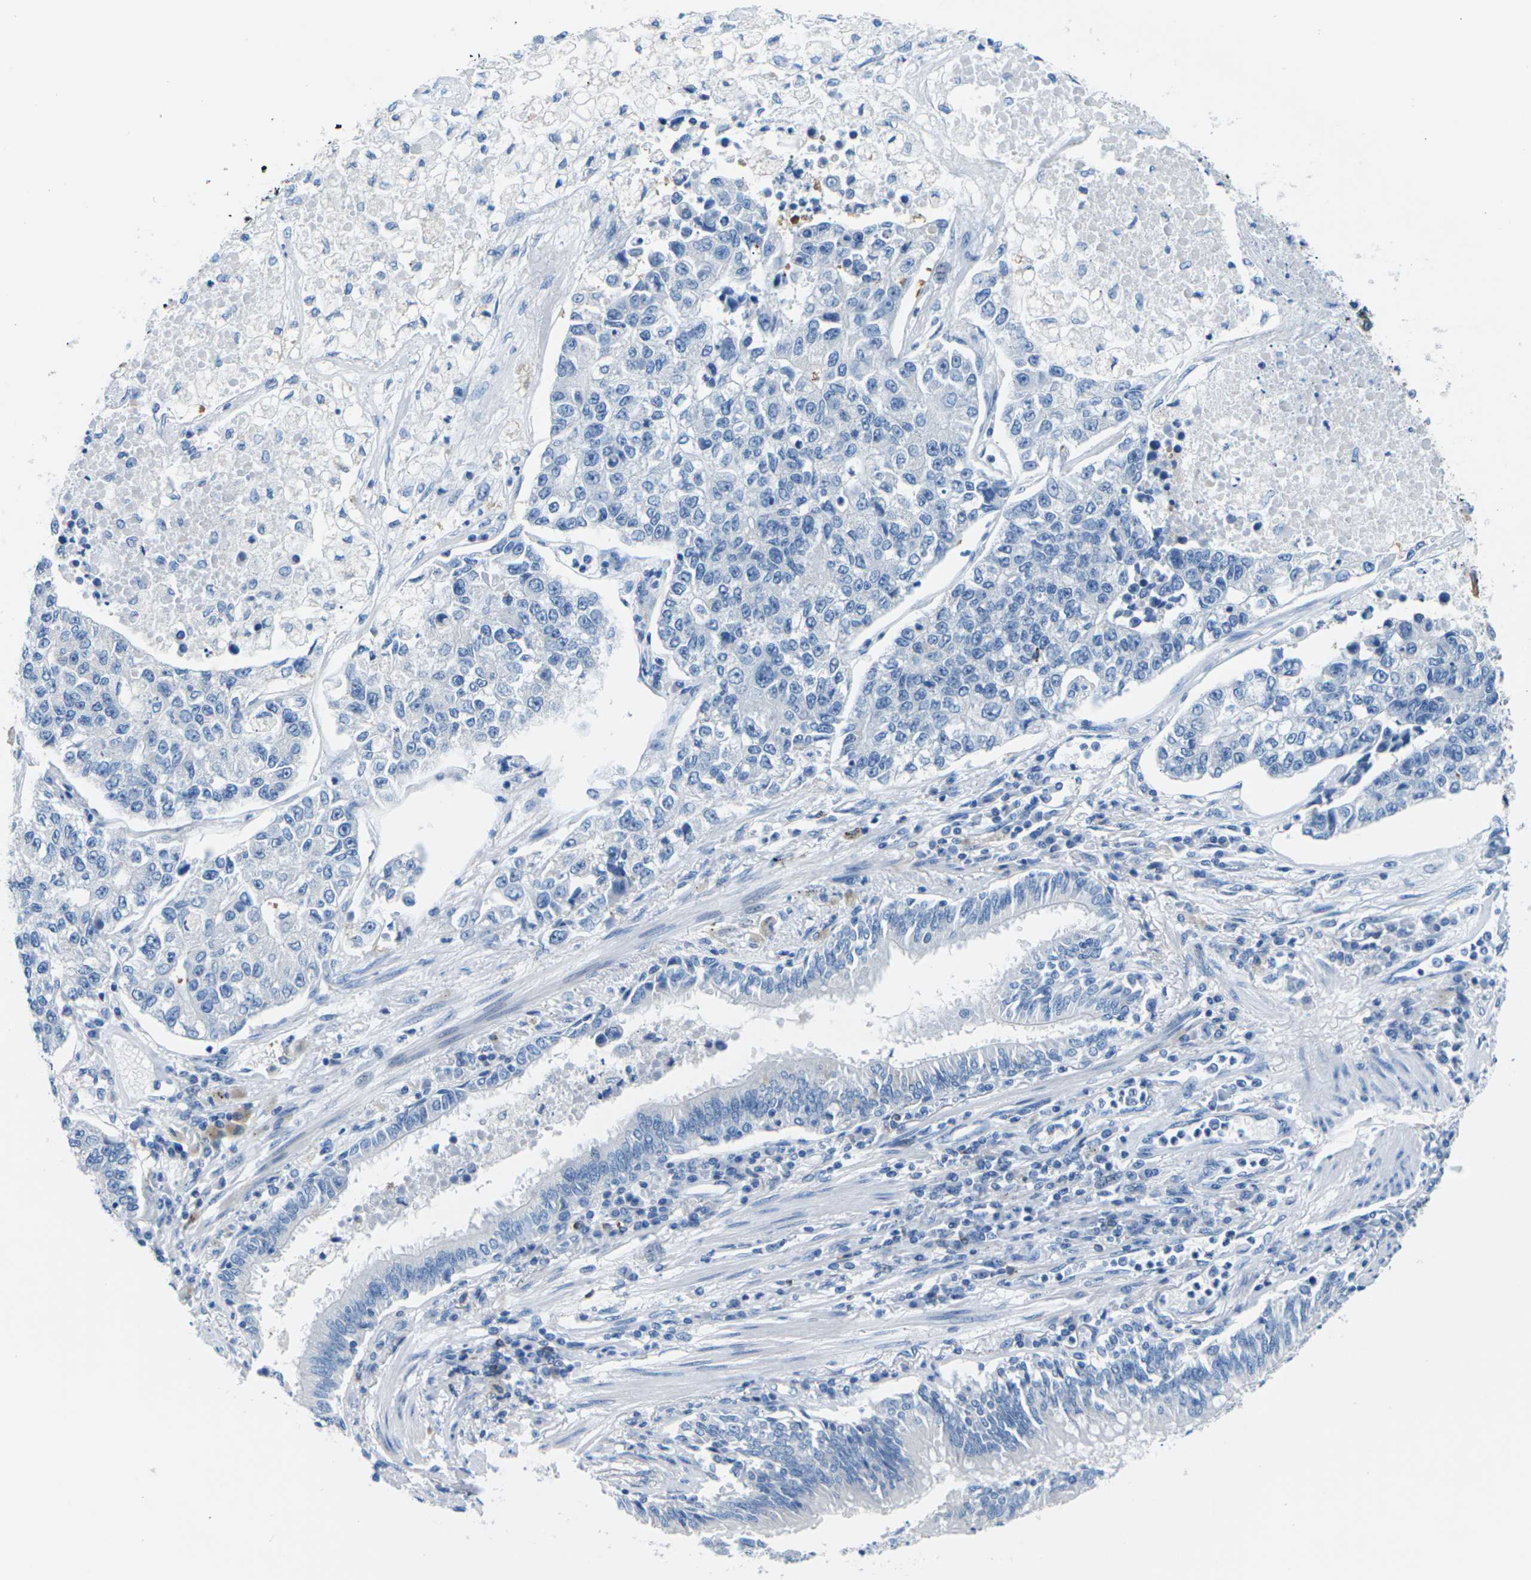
{"staining": {"intensity": "moderate", "quantity": "<25%", "location": "cytoplasmic/membranous"}, "tissue": "lung cancer", "cell_type": "Tumor cells", "image_type": "cancer", "snomed": [{"axis": "morphology", "description": "Adenocarcinoma, NOS"}, {"axis": "topography", "description": "Lung"}], "caption": "Immunohistochemical staining of human lung adenocarcinoma shows low levels of moderate cytoplasmic/membranous protein staining in about <25% of tumor cells. The protein is stained brown, and the nuclei are stained in blue (DAB (3,3'-diaminobenzidine) IHC with brightfield microscopy, high magnification).", "gene": "SYNGR2", "patient": {"sex": "male", "age": 49}}